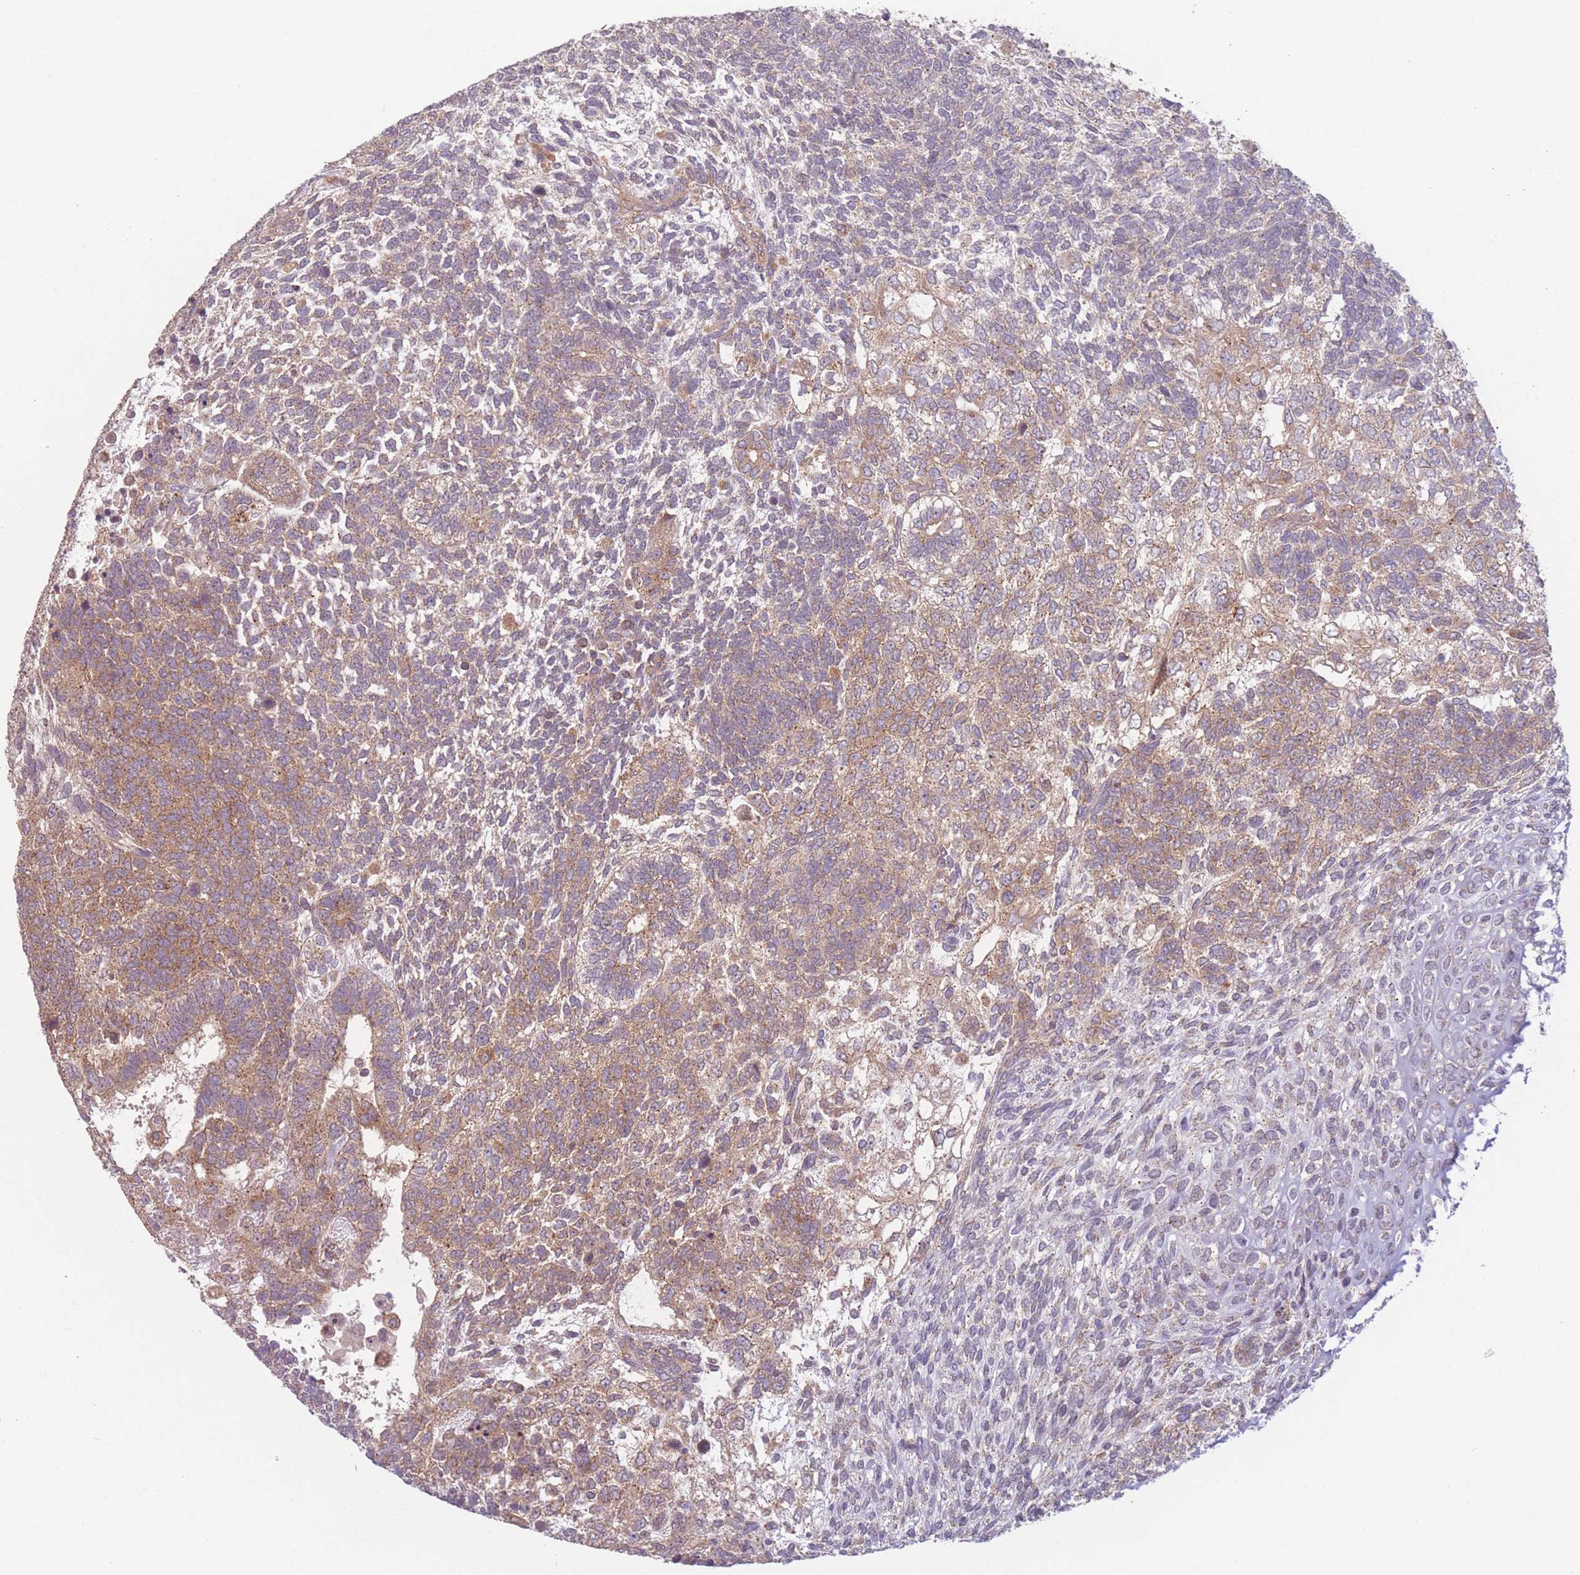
{"staining": {"intensity": "moderate", "quantity": ">75%", "location": "cytoplasmic/membranous"}, "tissue": "testis cancer", "cell_type": "Tumor cells", "image_type": "cancer", "snomed": [{"axis": "morphology", "description": "Carcinoma, Embryonal, NOS"}, {"axis": "topography", "description": "Testis"}], "caption": "Protein expression analysis of human embryonal carcinoma (testis) reveals moderate cytoplasmic/membranous positivity in about >75% of tumor cells.", "gene": "WASHC2A", "patient": {"sex": "male", "age": 23}}